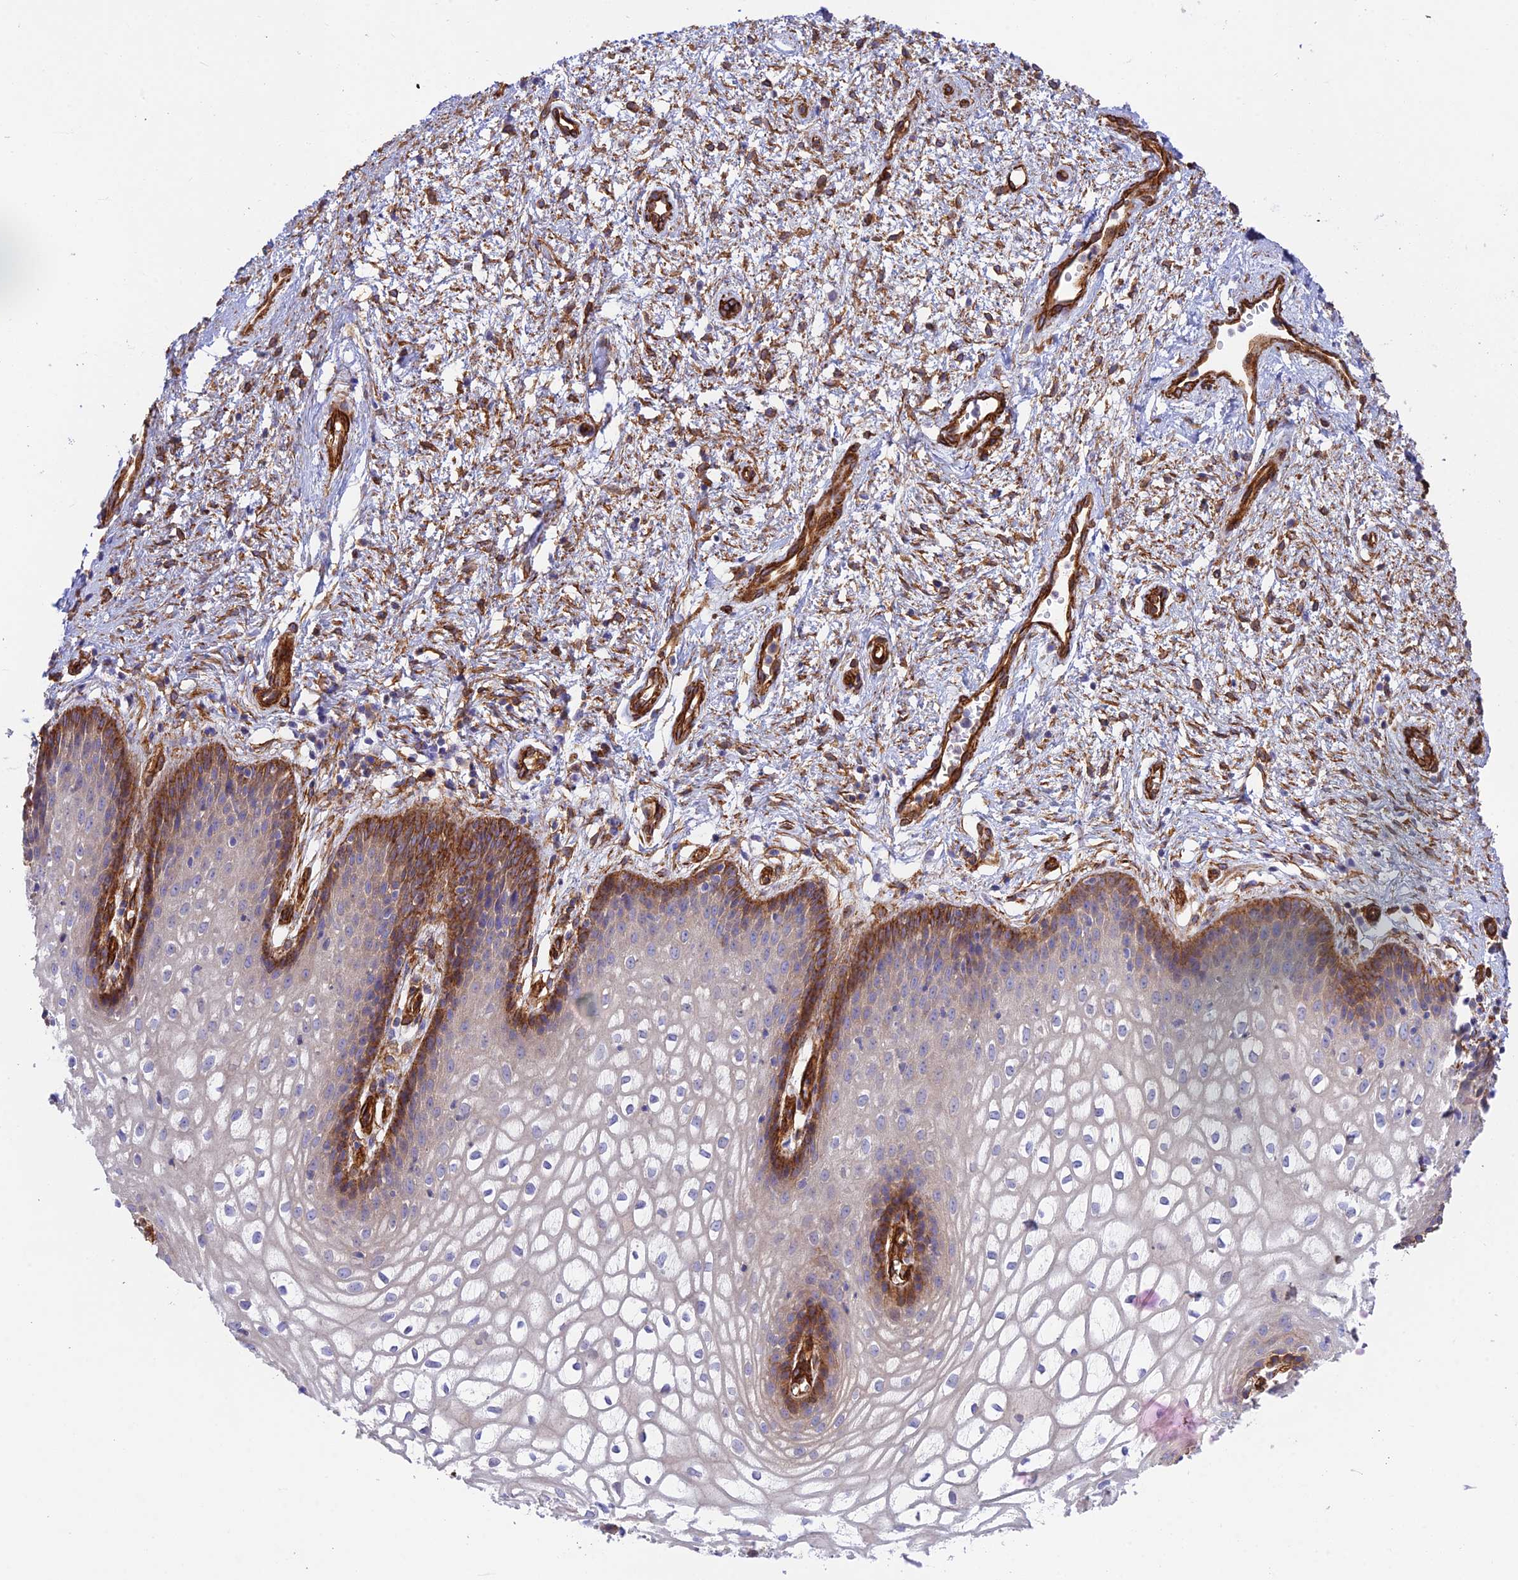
{"staining": {"intensity": "moderate", "quantity": "25%-75%", "location": "cytoplasmic/membranous"}, "tissue": "vagina", "cell_type": "Squamous epithelial cells", "image_type": "normal", "snomed": [{"axis": "morphology", "description": "Normal tissue, NOS"}, {"axis": "topography", "description": "Vagina"}], "caption": "DAB immunohistochemical staining of benign vagina exhibits moderate cytoplasmic/membranous protein positivity in about 25%-75% of squamous epithelial cells.", "gene": "MYO9A", "patient": {"sex": "female", "age": 34}}